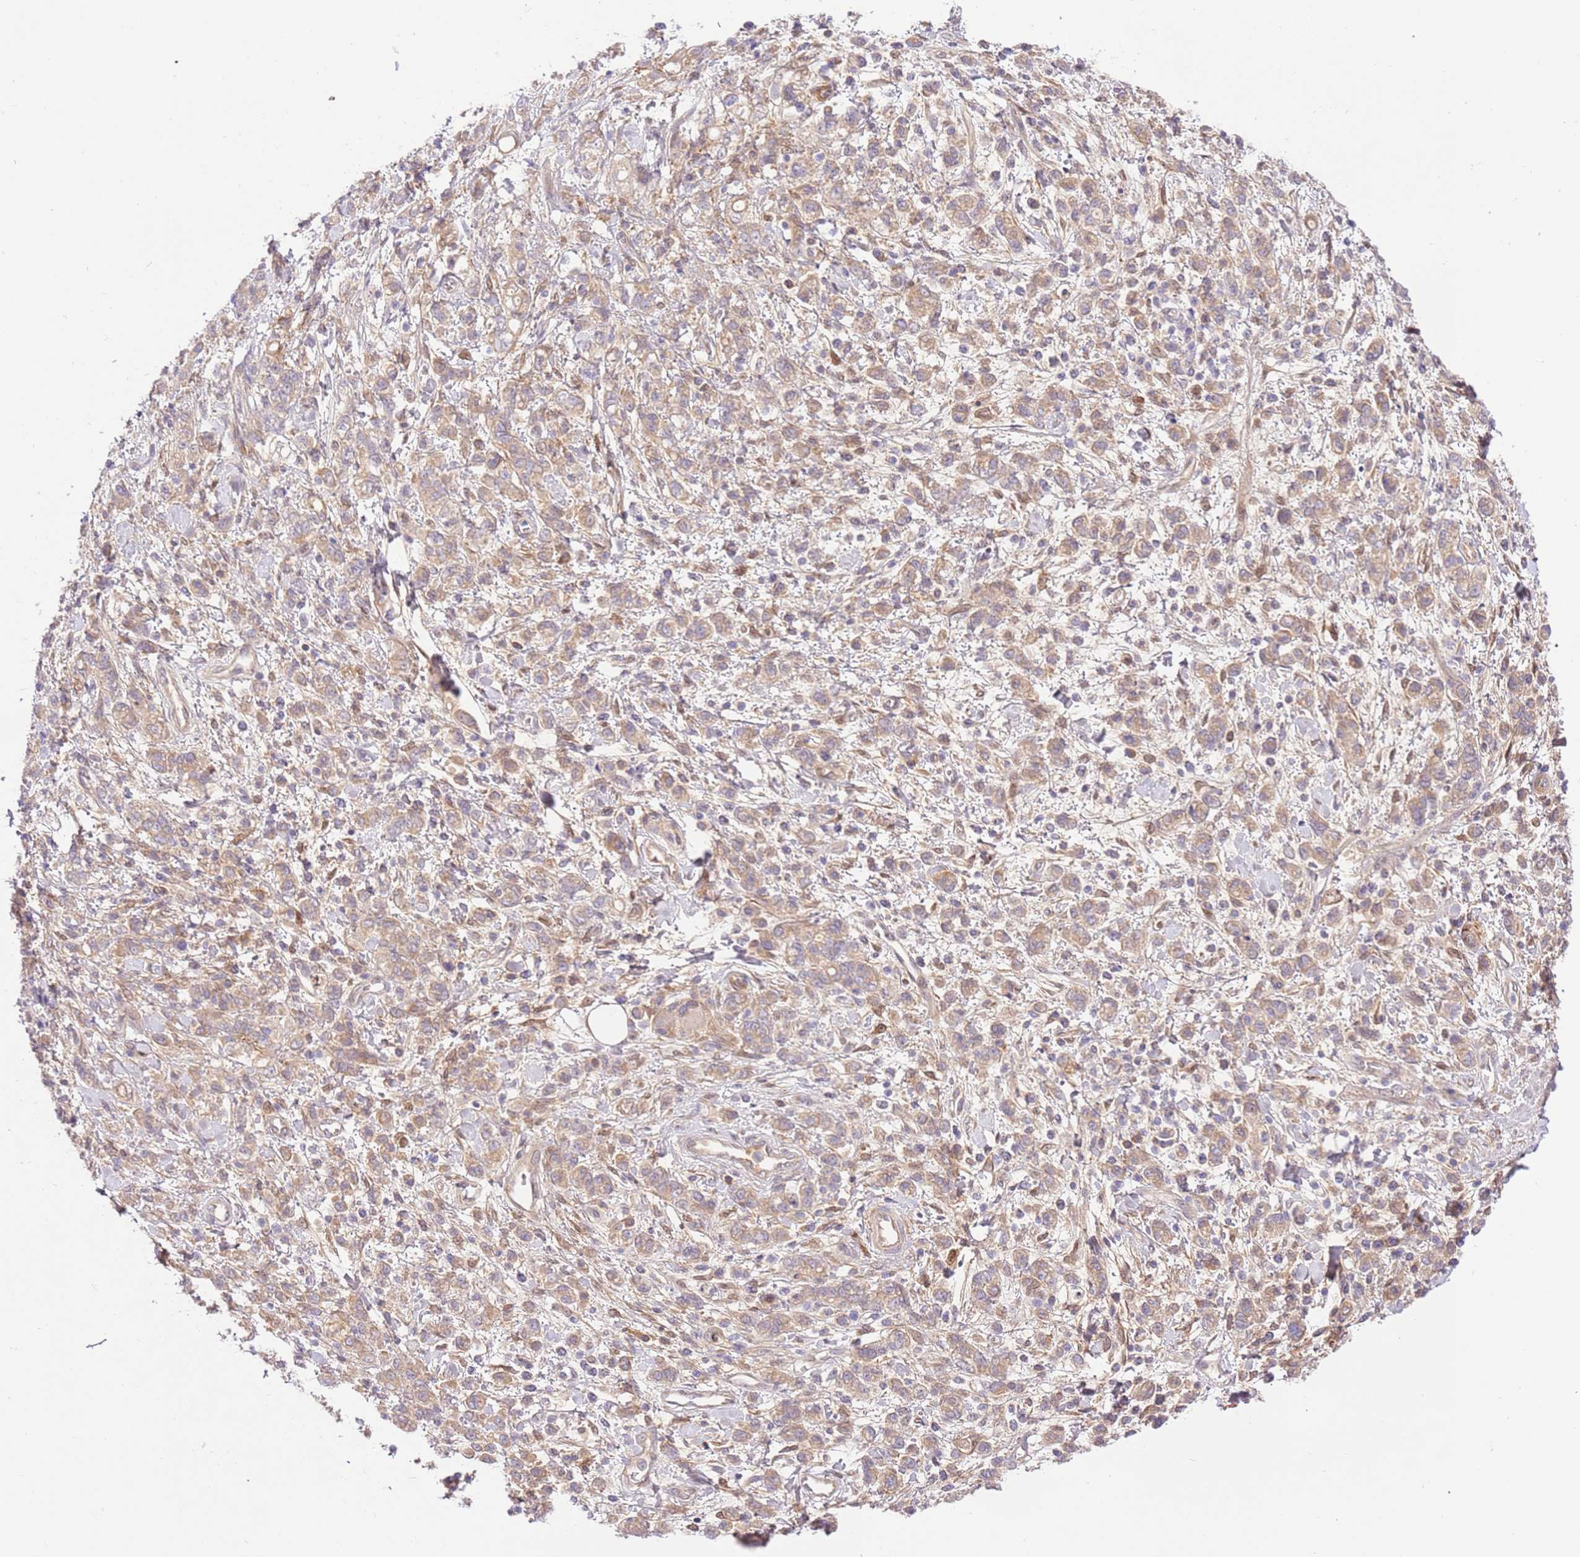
{"staining": {"intensity": "weak", "quantity": ">75%", "location": "cytoplasmic/membranous"}, "tissue": "stomach cancer", "cell_type": "Tumor cells", "image_type": "cancer", "snomed": [{"axis": "morphology", "description": "Adenocarcinoma, NOS"}, {"axis": "topography", "description": "Stomach"}], "caption": "Protein analysis of stomach adenocarcinoma tissue reveals weak cytoplasmic/membranous expression in approximately >75% of tumor cells. The staining was performed using DAB to visualize the protein expression in brown, while the nuclei were stained in blue with hematoxylin (Magnification: 20x).", "gene": "C8G", "patient": {"sex": "male", "age": 77}}